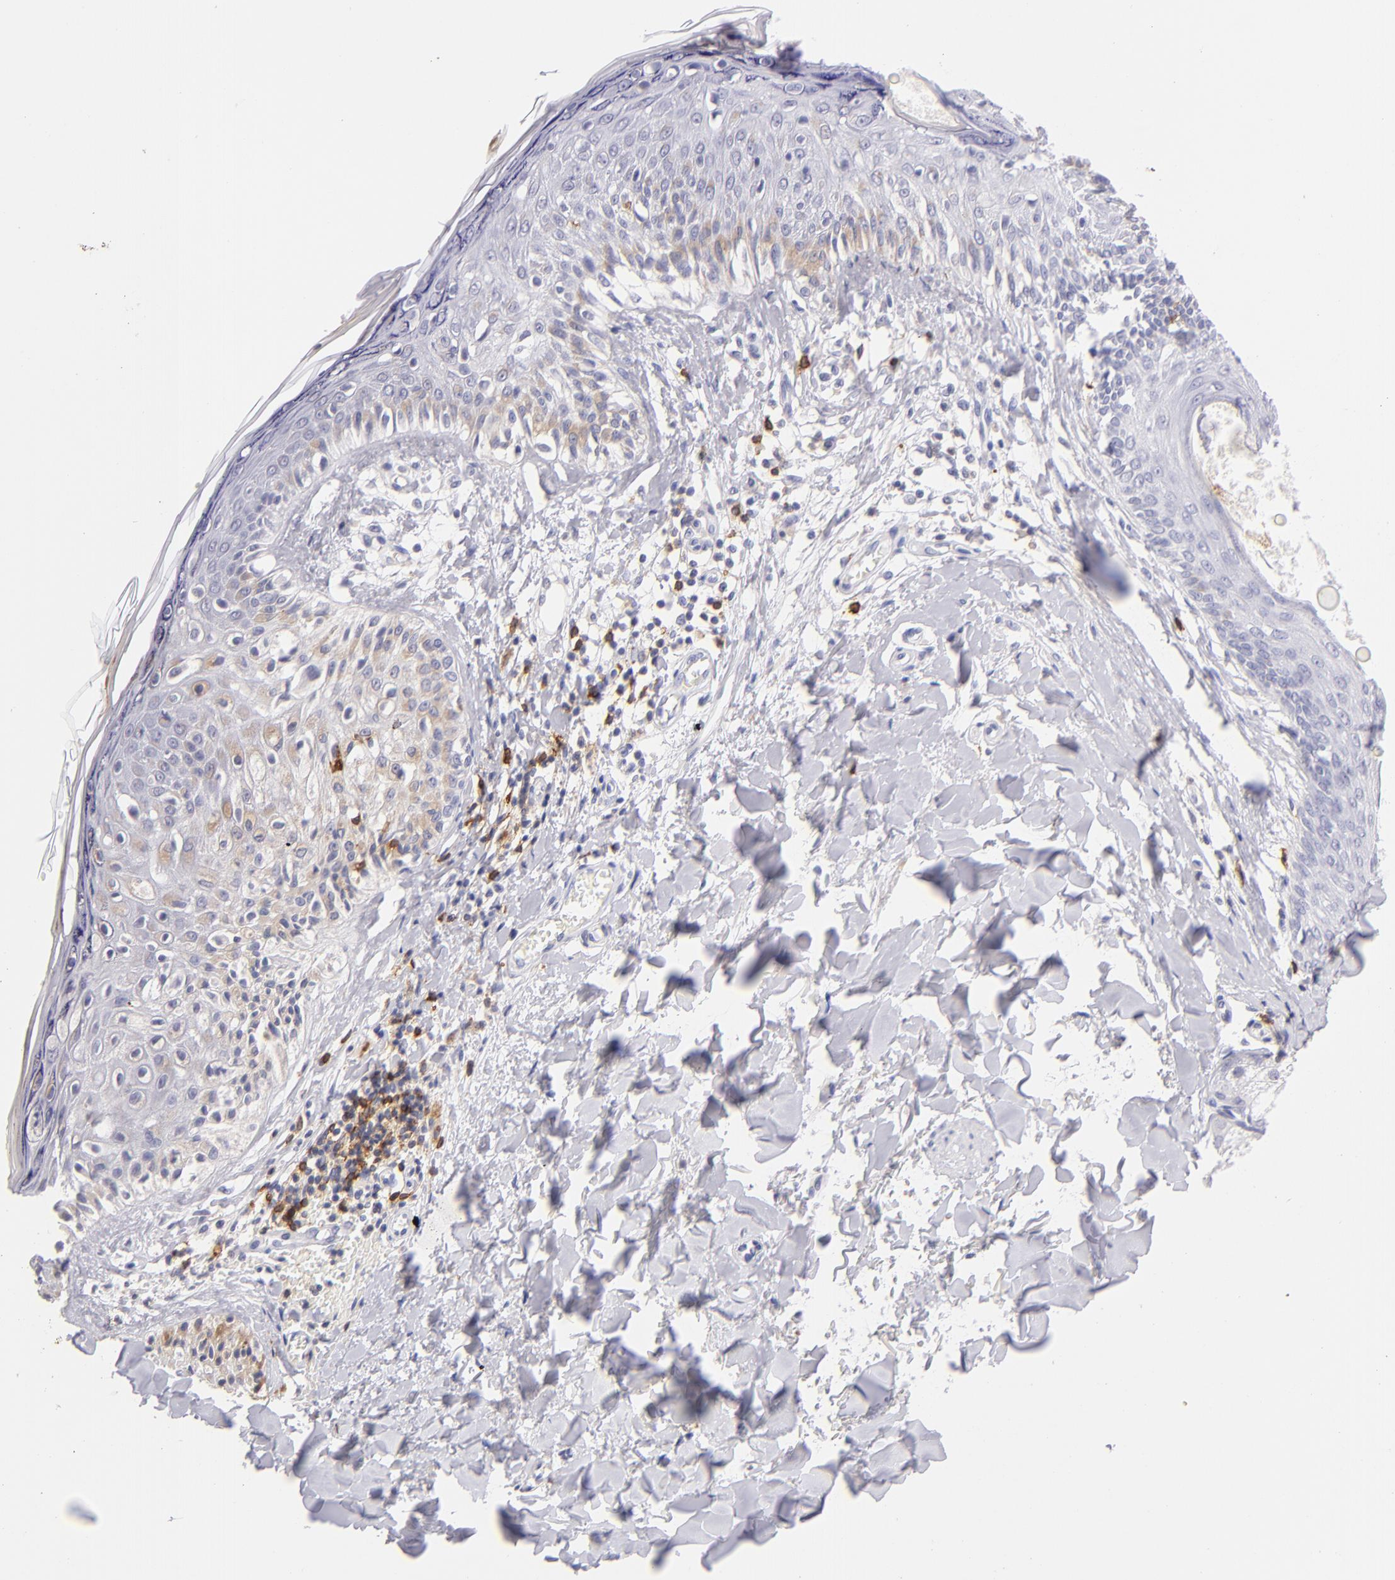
{"staining": {"intensity": "negative", "quantity": "none", "location": "none"}, "tissue": "melanoma", "cell_type": "Tumor cells", "image_type": "cancer", "snomed": [{"axis": "morphology", "description": "Malignant melanoma, NOS"}, {"axis": "topography", "description": "Skin"}], "caption": "An IHC histopathology image of melanoma is shown. There is no staining in tumor cells of melanoma. The staining is performed using DAB (3,3'-diaminobenzidine) brown chromogen with nuclei counter-stained in using hematoxylin.", "gene": "IL2RA", "patient": {"sex": "female", "age": 82}}